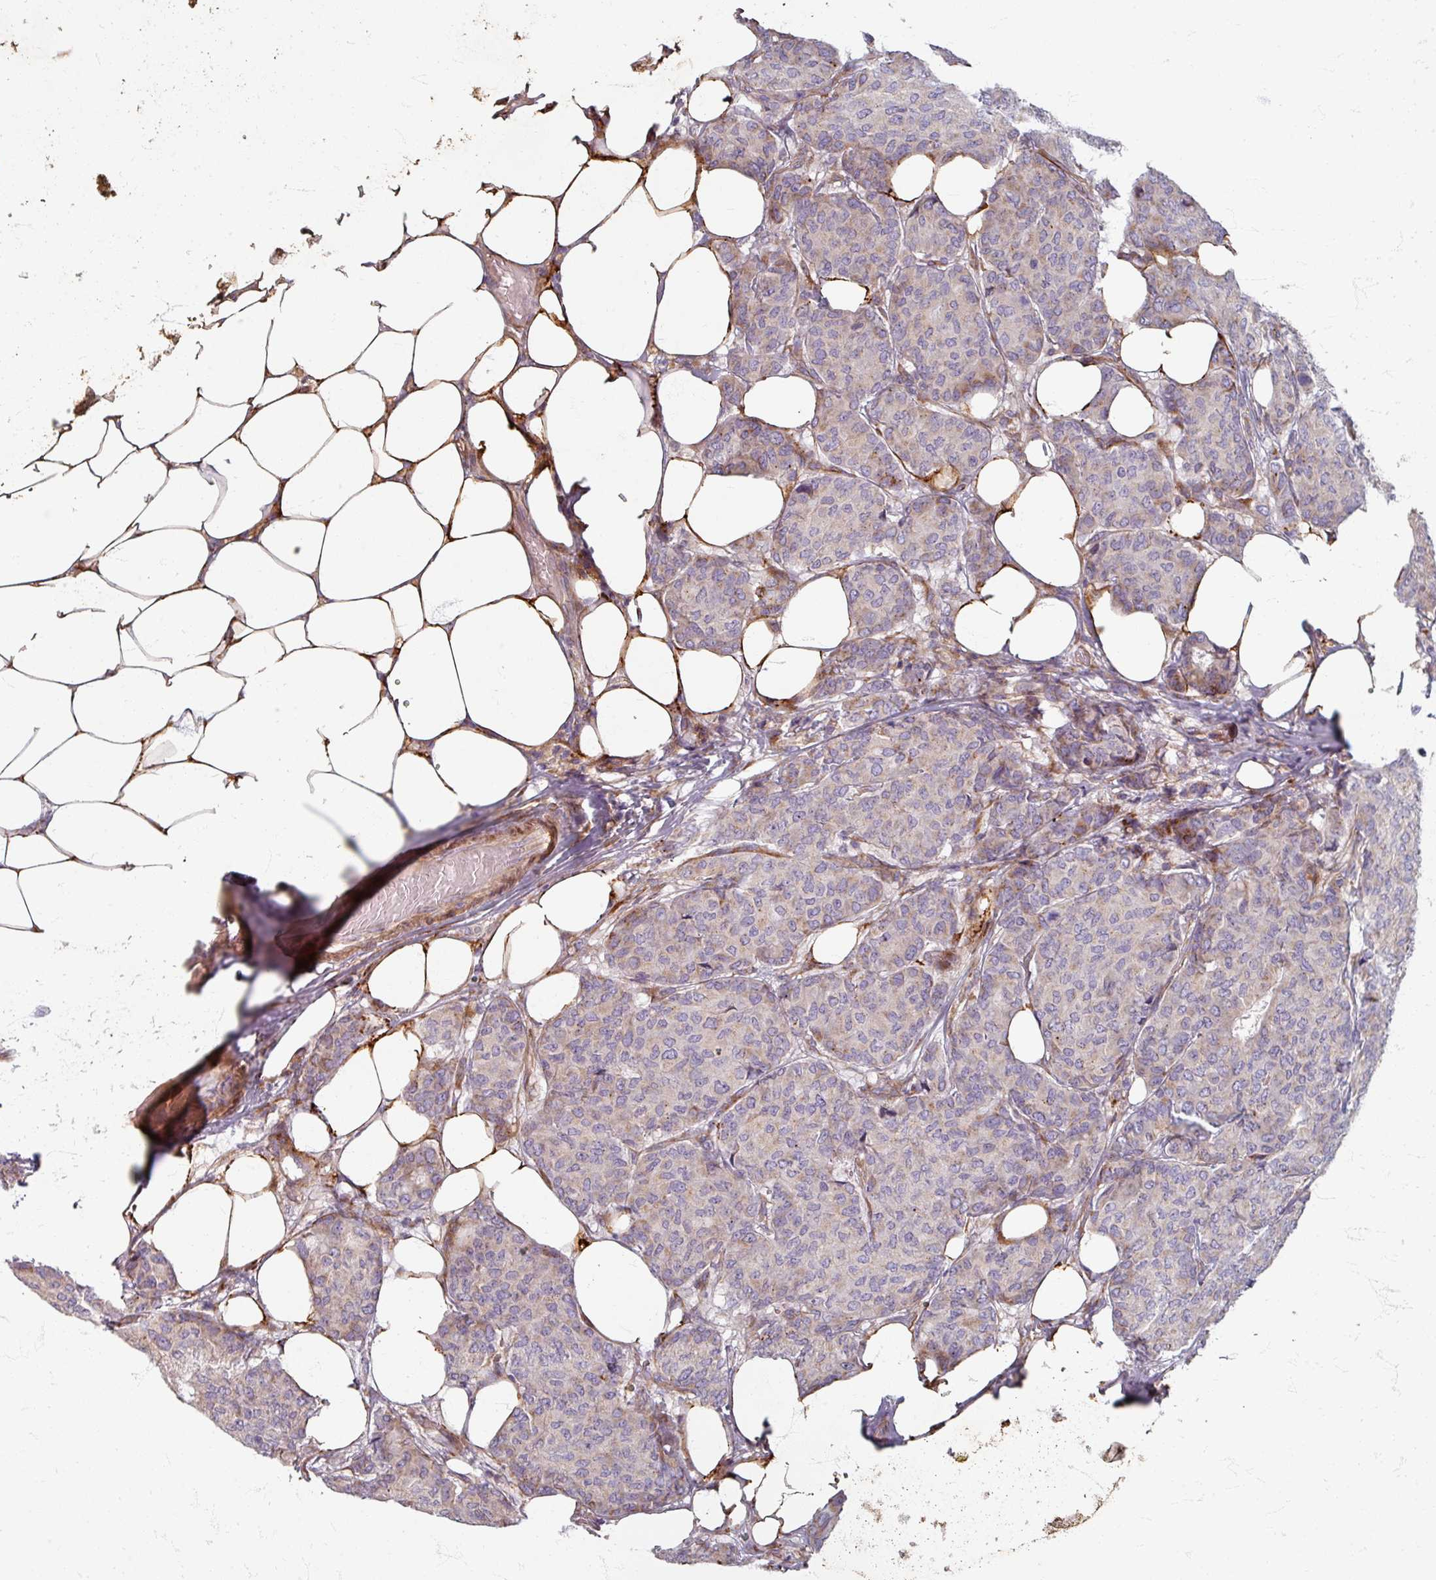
{"staining": {"intensity": "moderate", "quantity": "<25%", "location": "cytoplasmic/membranous"}, "tissue": "breast cancer", "cell_type": "Tumor cells", "image_type": "cancer", "snomed": [{"axis": "morphology", "description": "Duct carcinoma"}, {"axis": "topography", "description": "Breast"}], "caption": "Brown immunohistochemical staining in human breast intraductal carcinoma reveals moderate cytoplasmic/membranous expression in about <25% of tumor cells.", "gene": "GABARAPL1", "patient": {"sex": "female", "age": 75}}